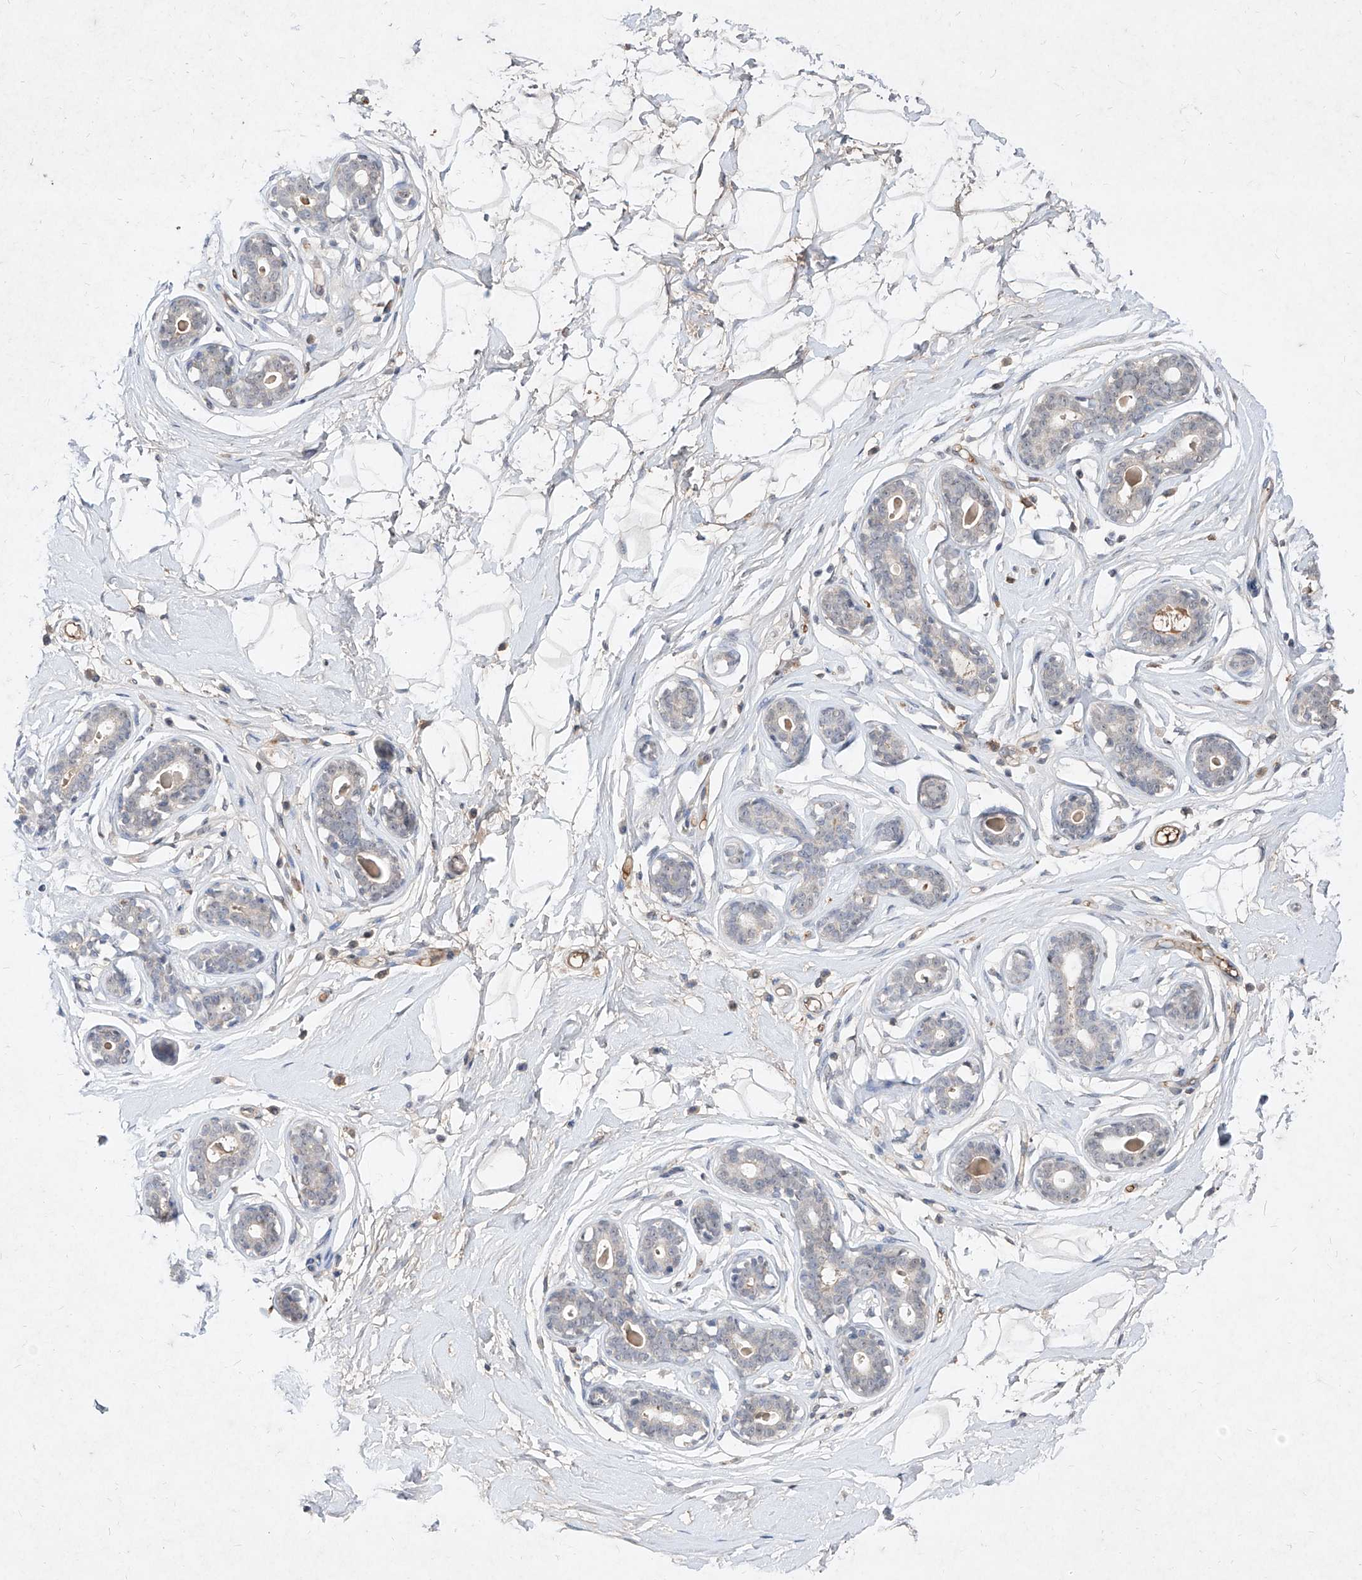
{"staining": {"intensity": "negative", "quantity": "none", "location": "none"}, "tissue": "breast", "cell_type": "Adipocytes", "image_type": "normal", "snomed": [{"axis": "morphology", "description": "Normal tissue, NOS"}, {"axis": "morphology", "description": "Adenoma, NOS"}, {"axis": "topography", "description": "Breast"}], "caption": "An IHC photomicrograph of normal breast is shown. There is no staining in adipocytes of breast.", "gene": "C4A", "patient": {"sex": "female", "age": 23}}